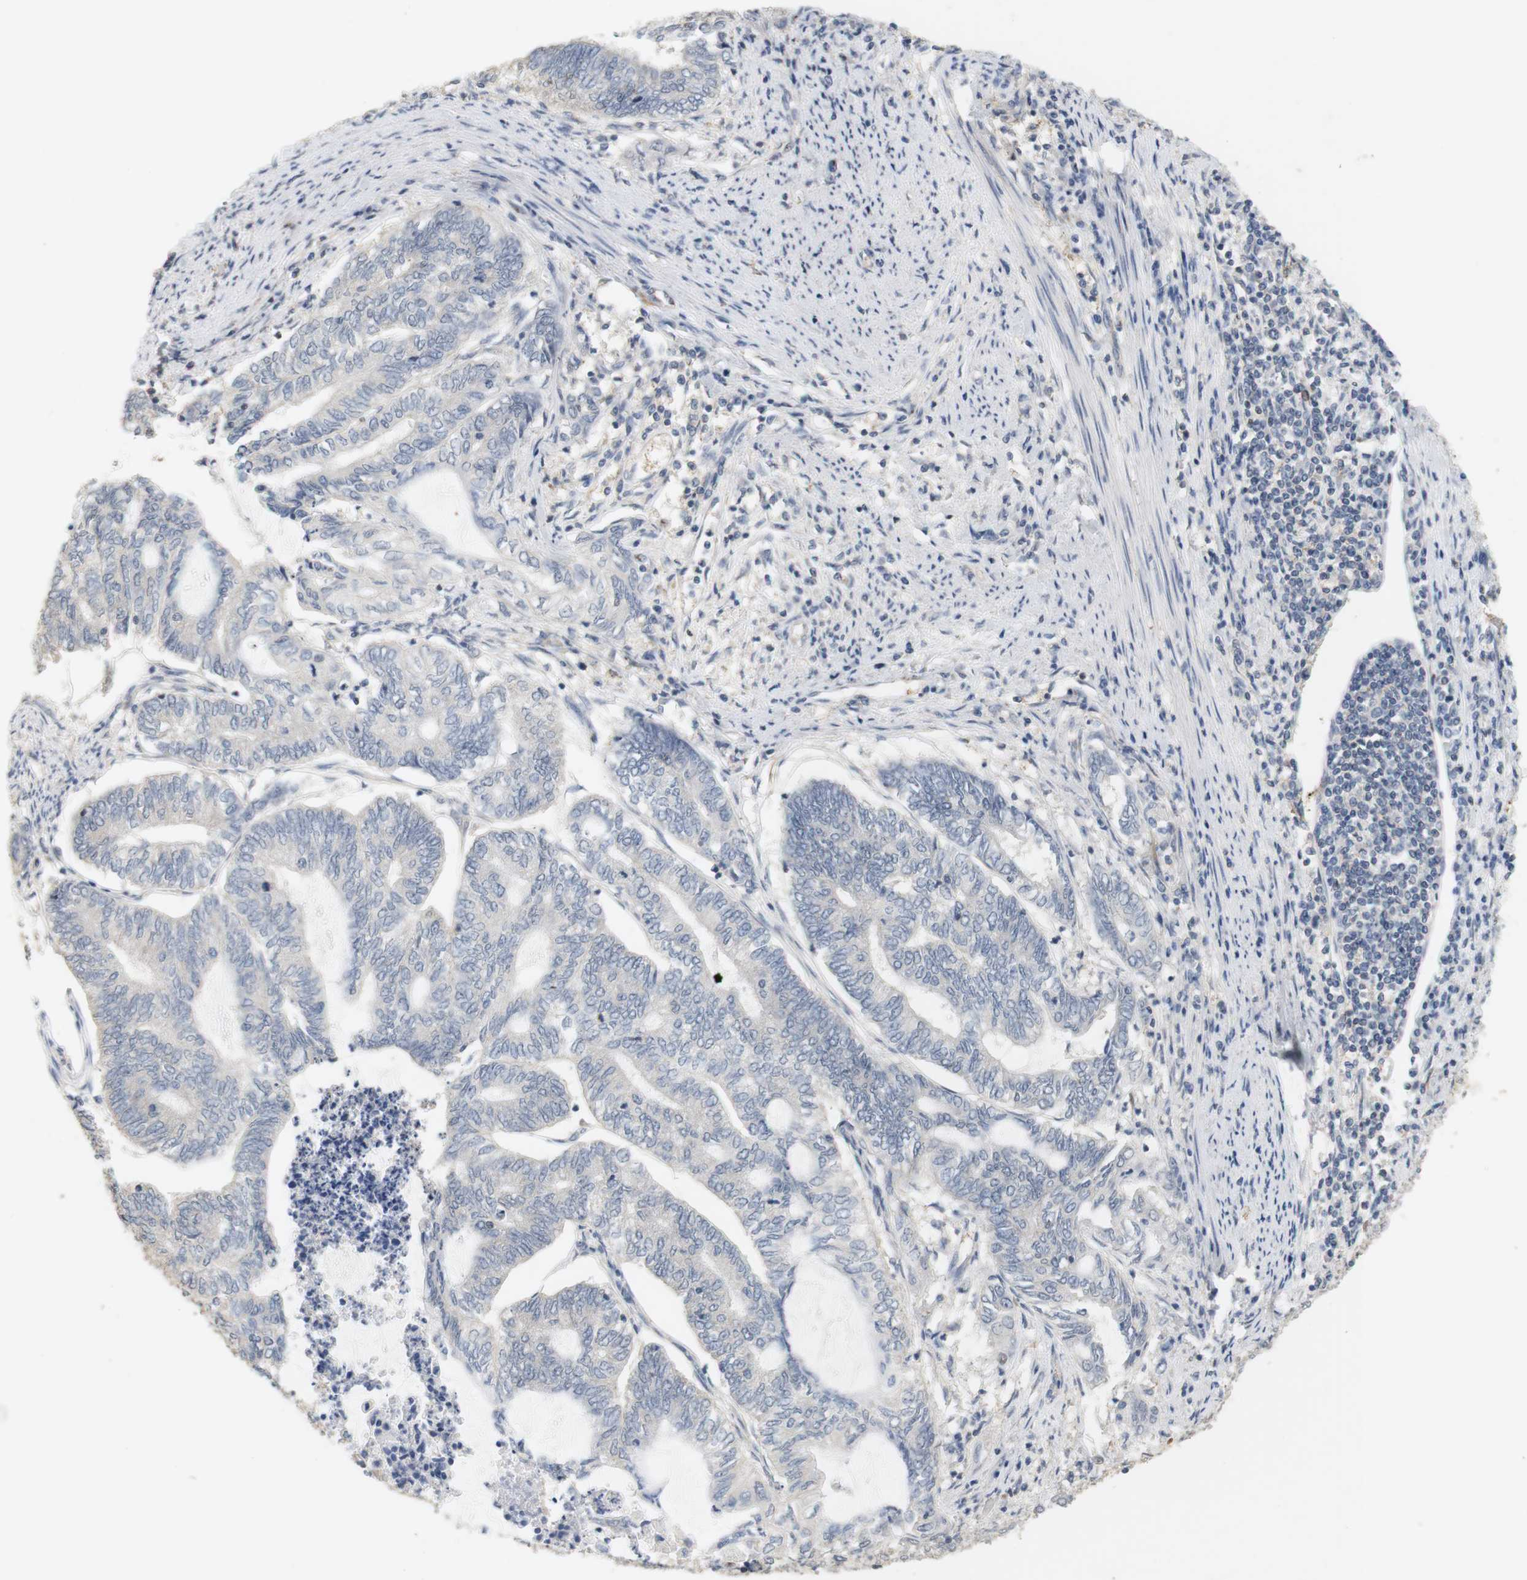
{"staining": {"intensity": "negative", "quantity": "none", "location": "none"}, "tissue": "endometrial cancer", "cell_type": "Tumor cells", "image_type": "cancer", "snomed": [{"axis": "morphology", "description": "Adenocarcinoma, NOS"}, {"axis": "topography", "description": "Uterus"}, {"axis": "topography", "description": "Endometrium"}], "caption": "IHC of human endometrial cancer (adenocarcinoma) demonstrates no staining in tumor cells.", "gene": "OSR1", "patient": {"sex": "female", "age": 70}}